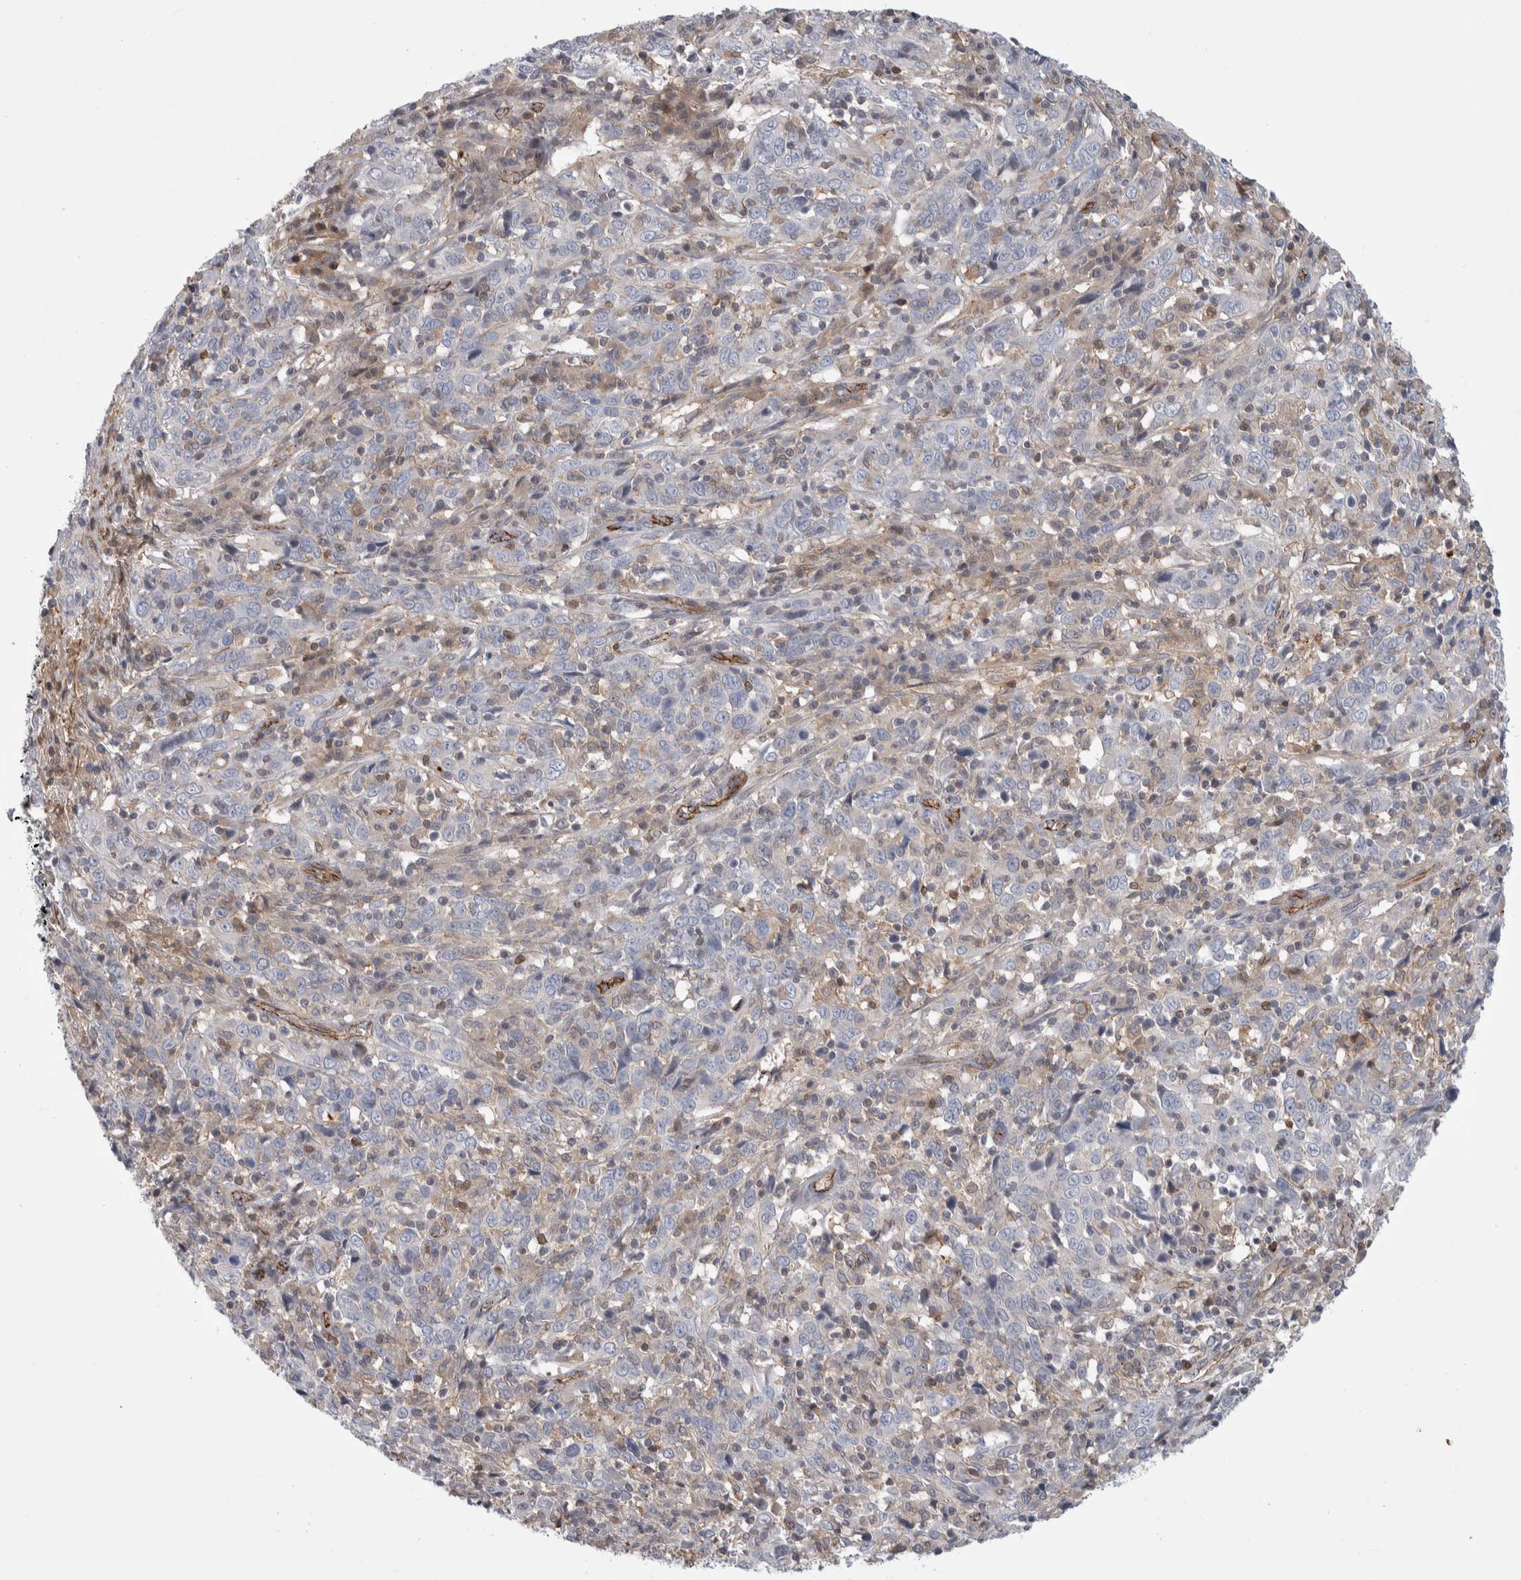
{"staining": {"intensity": "negative", "quantity": "none", "location": "none"}, "tissue": "cervical cancer", "cell_type": "Tumor cells", "image_type": "cancer", "snomed": [{"axis": "morphology", "description": "Squamous cell carcinoma, NOS"}, {"axis": "topography", "description": "Cervix"}], "caption": "Immunohistochemical staining of cervical squamous cell carcinoma displays no significant expression in tumor cells.", "gene": "ZNF862", "patient": {"sex": "female", "age": 46}}